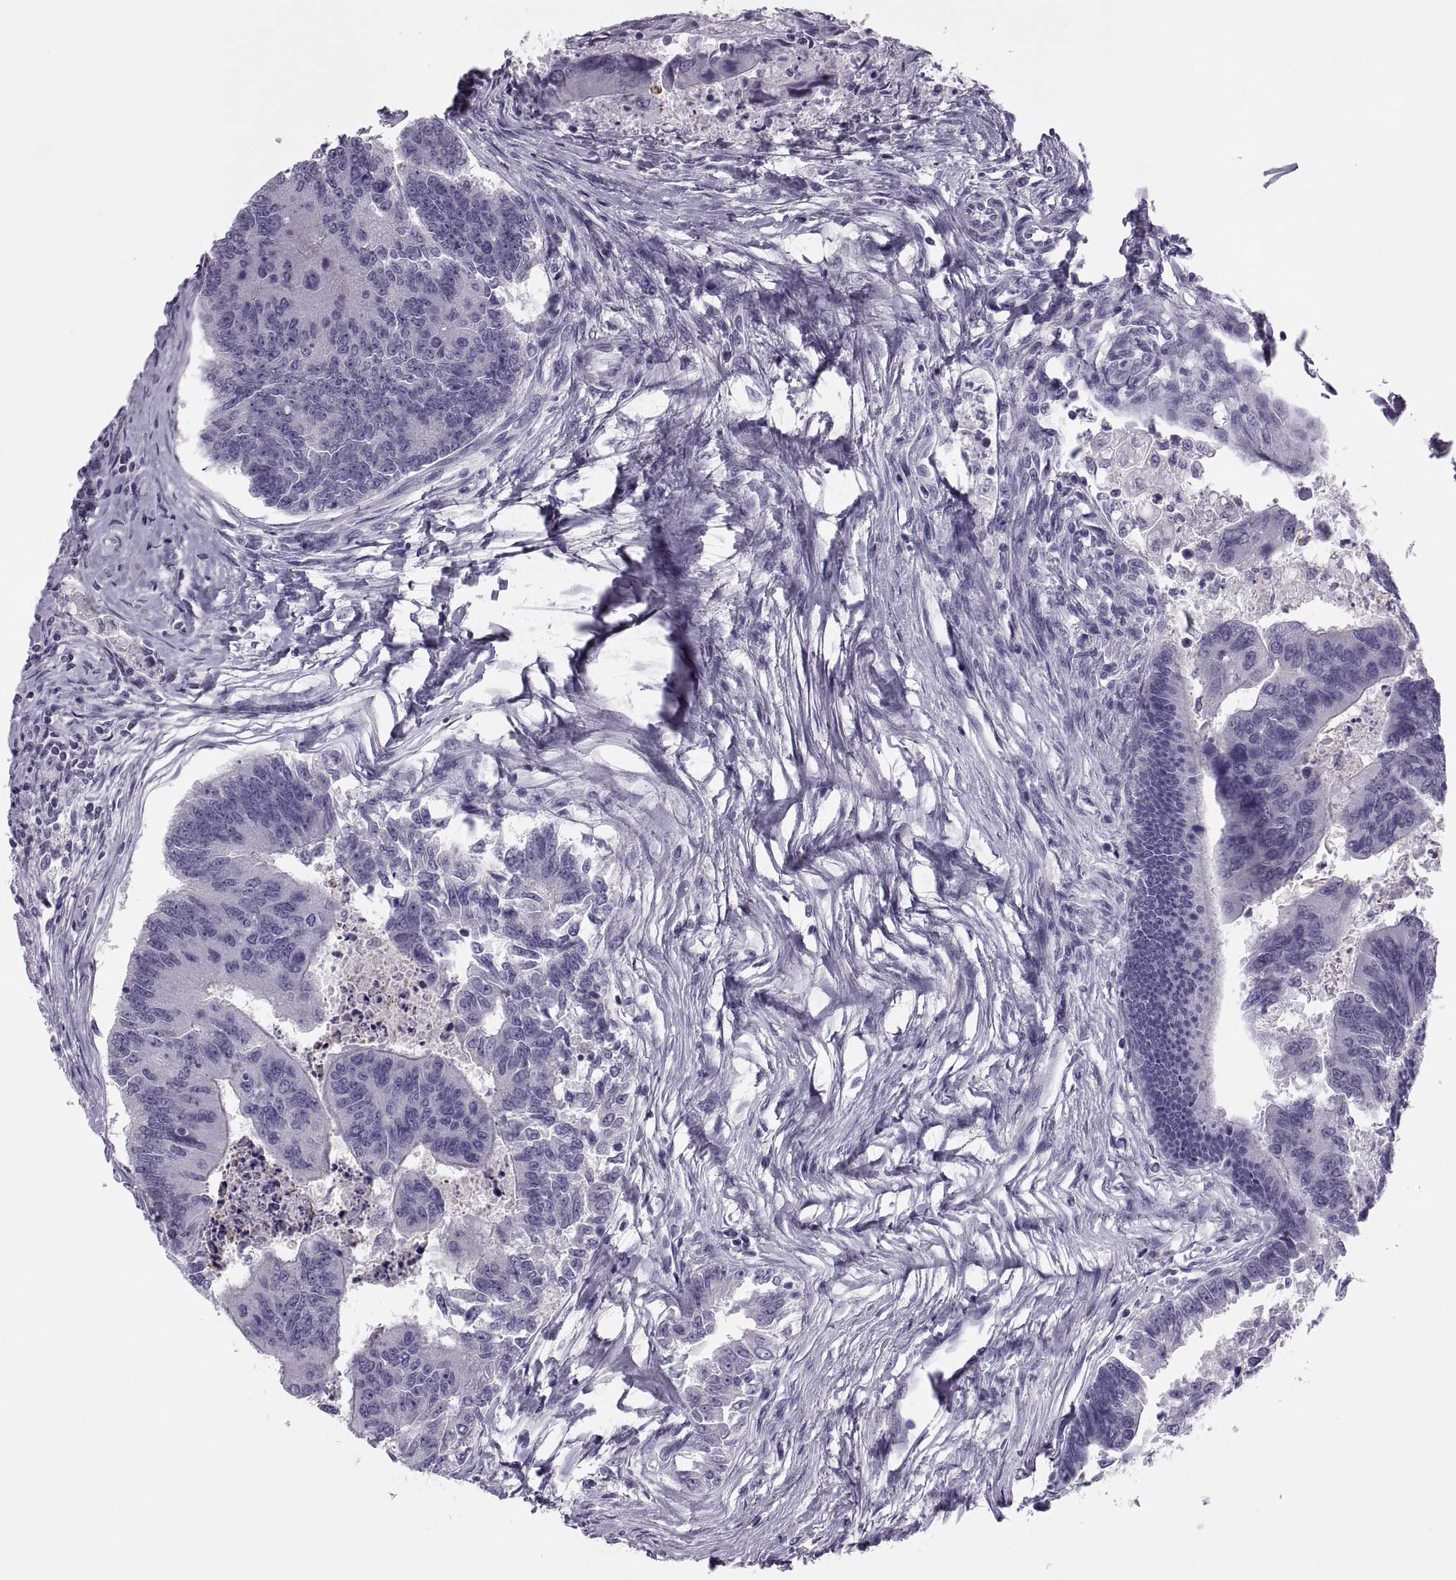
{"staining": {"intensity": "negative", "quantity": "none", "location": "none"}, "tissue": "colorectal cancer", "cell_type": "Tumor cells", "image_type": "cancer", "snomed": [{"axis": "morphology", "description": "Adenocarcinoma, NOS"}, {"axis": "topography", "description": "Colon"}], "caption": "Immunohistochemistry (IHC) of colorectal cancer (adenocarcinoma) demonstrates no positivity in tumor cells.", "gene": "SYNGR4", "patient": {"sex": "female", "age": 67}}